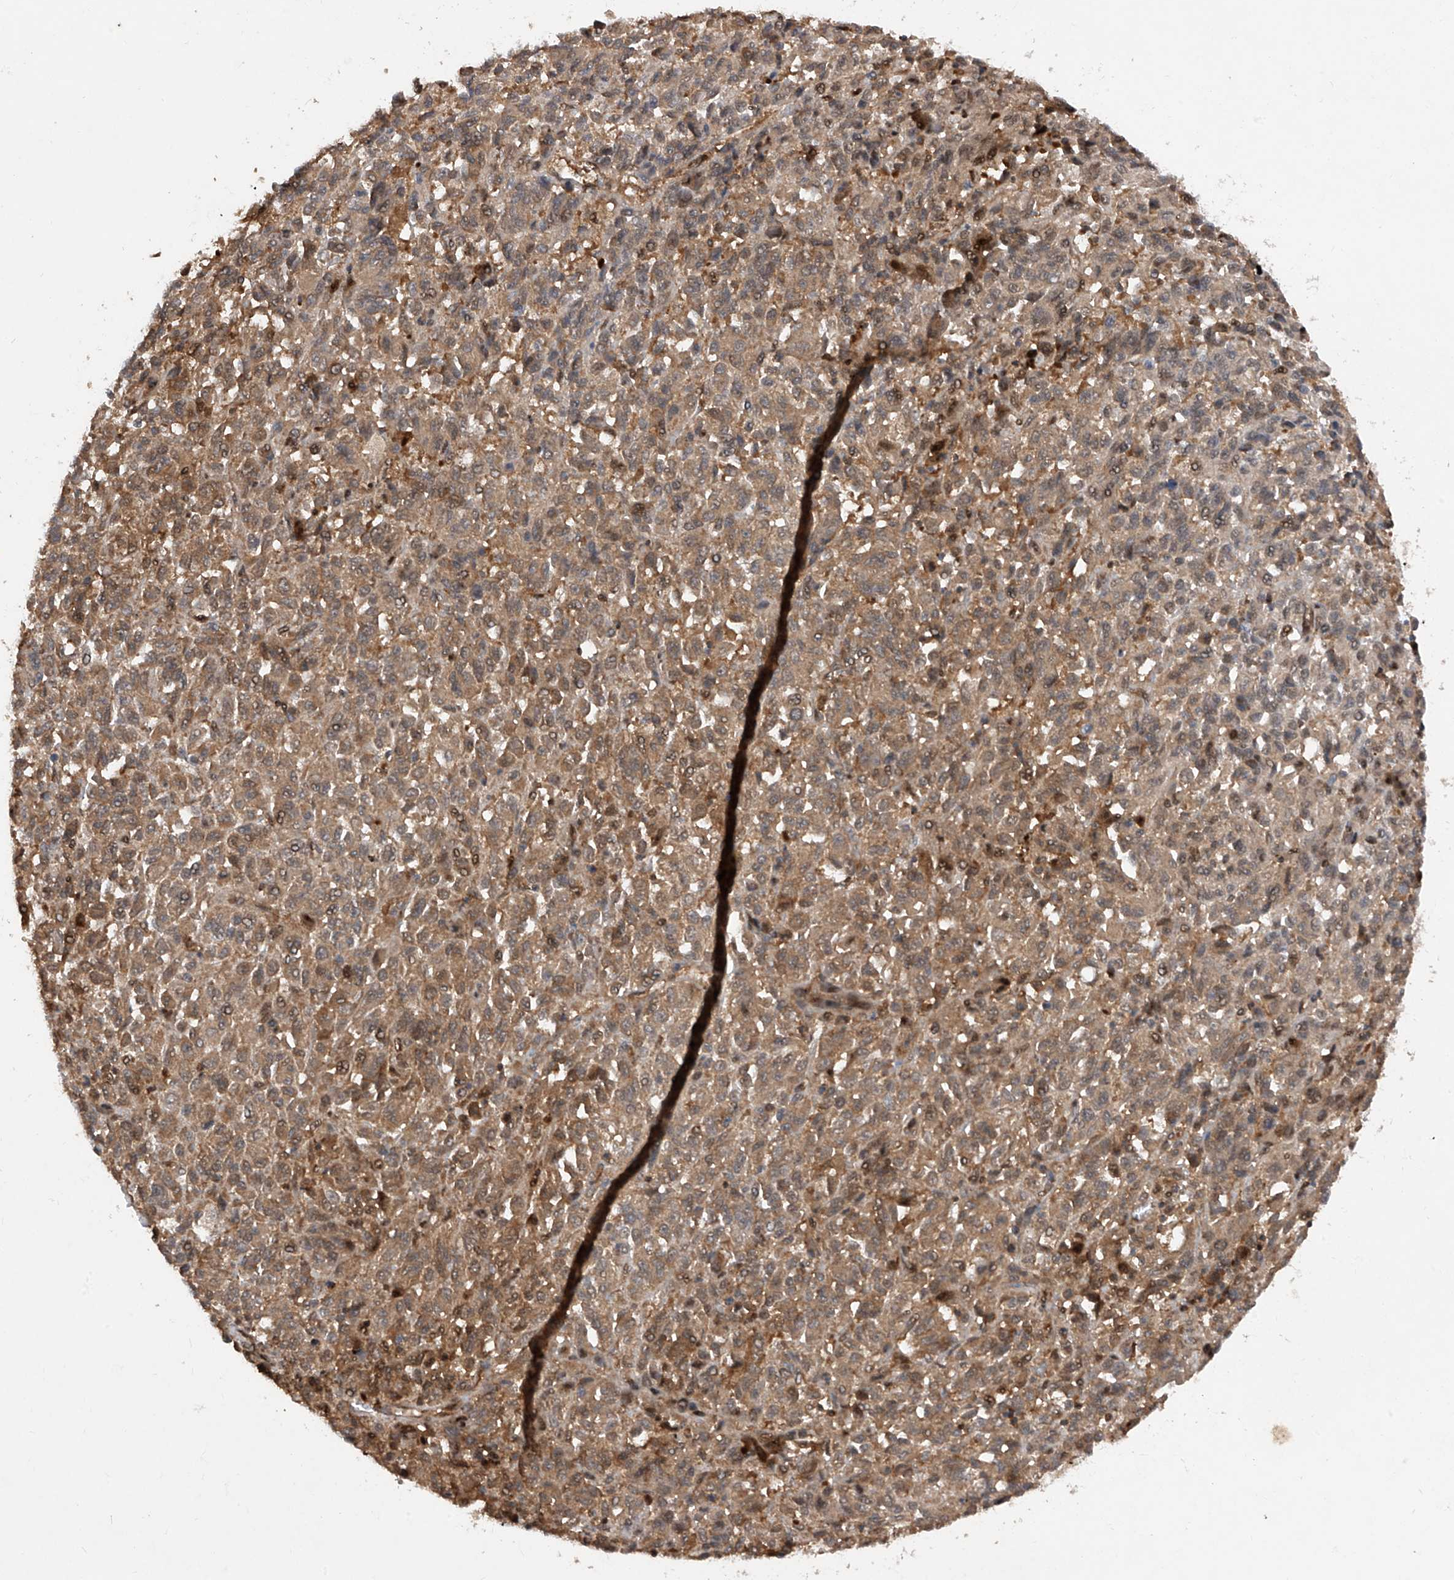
{"staining": {"intensity": "moderate", "quantity": ">75%", "location": "cytoplasmic/membranous"}, "tissue": "melanoma", "cell_type": "Tumor cells", "image_type": "cancer", "snomed": [{"axis": "morphology", "description": "Malignant melanoma, Metastatic site"}, {"axis": "topography", "description": "Lung"}], "caption": "Human malignant melanoma (metastatic site) stained with a protein marker displays moderate staining in tumor cells.", "gene": "ZNF358", "patient": {"sex": "male", "age": 64}}